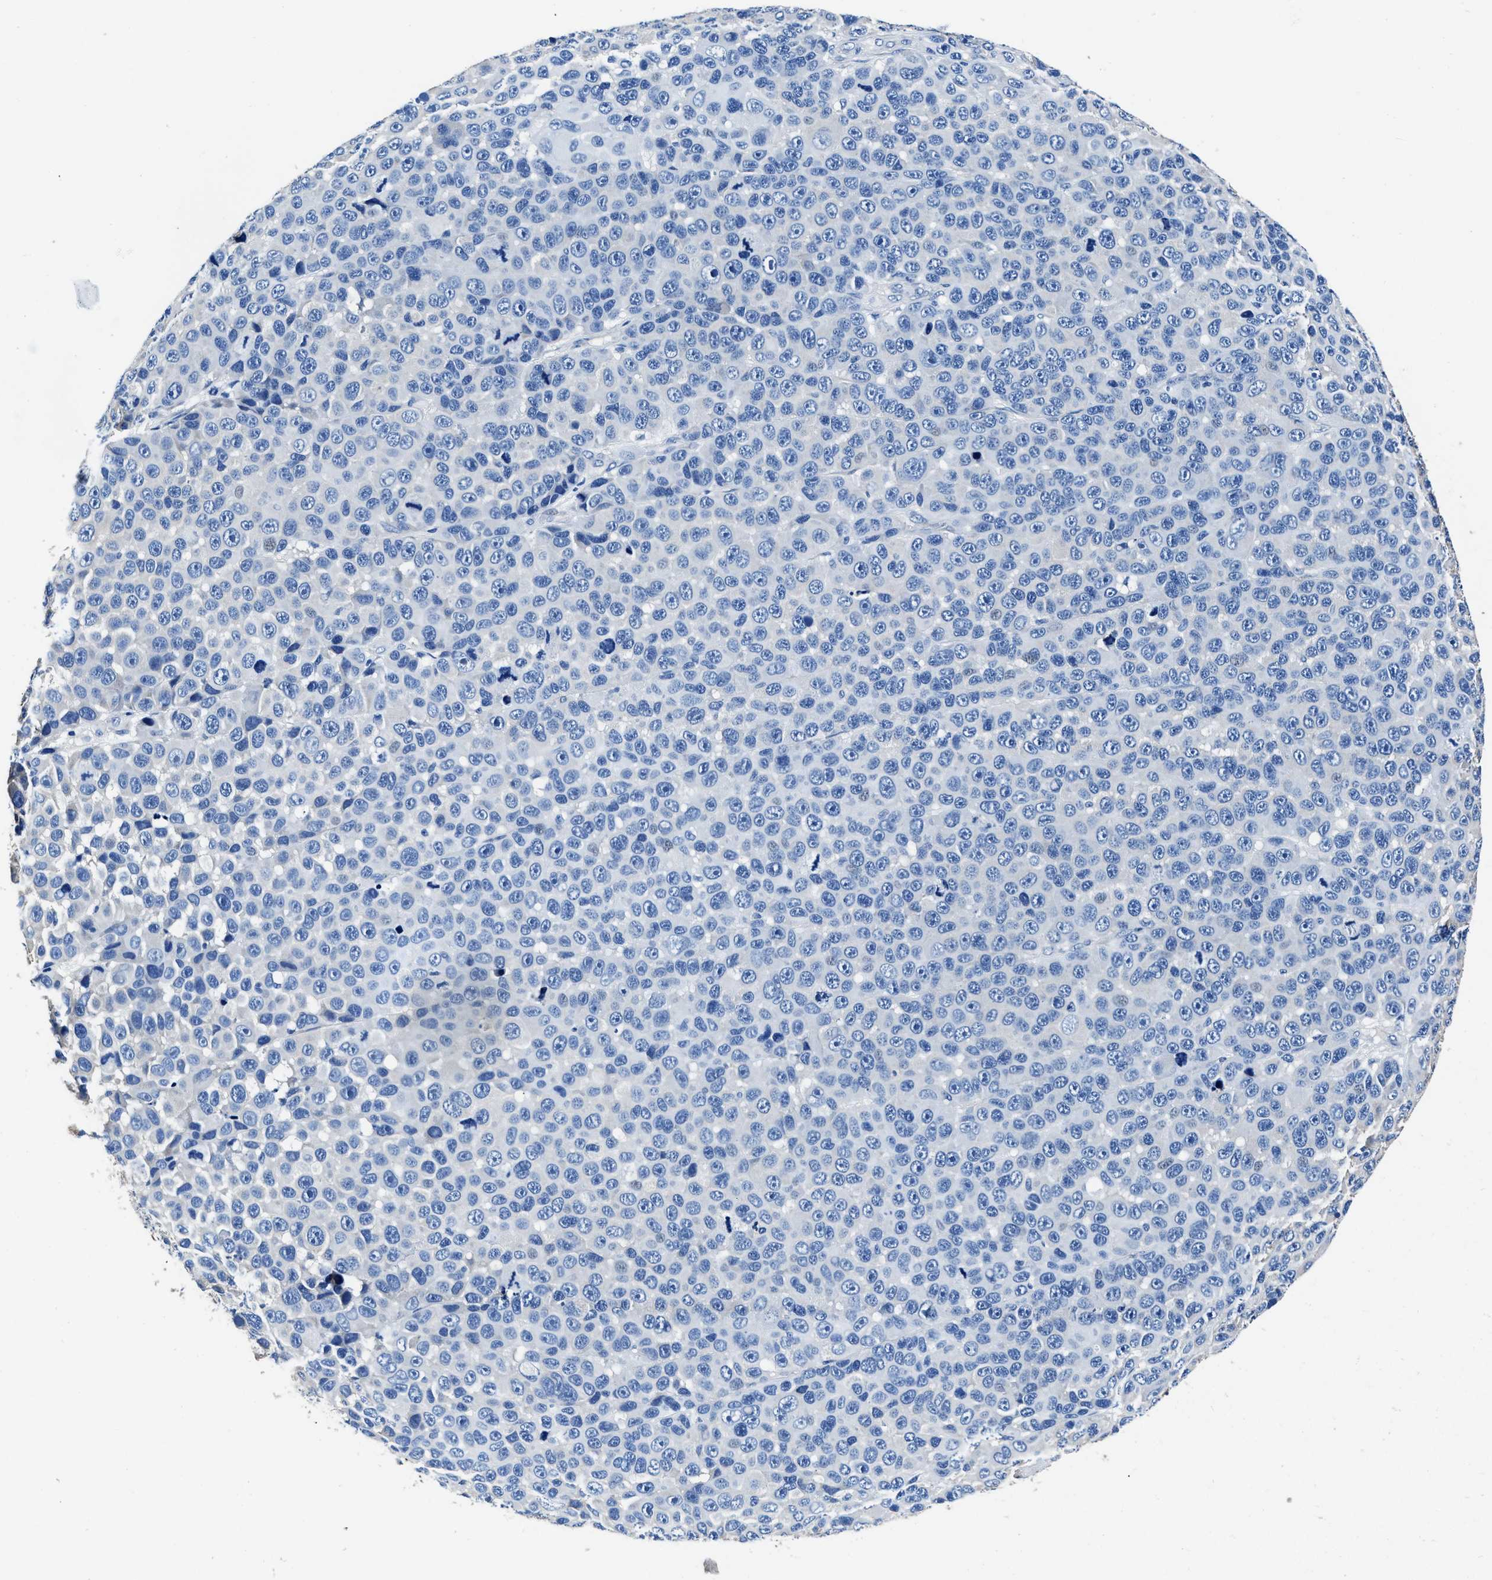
{"staining": {"intensity": "negative", "quantity": "none", "location": "none"}, "tissue": "melanoma", "cell_type": "Tumor cells", "image_type": "cancer", "snomed": [{"axis": "morphology", "description": "Malignant melanoma, NOS"}, {"axis": "topography", "description": "Skin"}], "caption": "There is no significant positivity in tumor cells of melanoma. (Brightfield microscopy of DAB (3,3'-diaminobenzidine) IHC at high magnification).", "gene": "NEU1", "patient": {"sex": "male", "age": 53}}